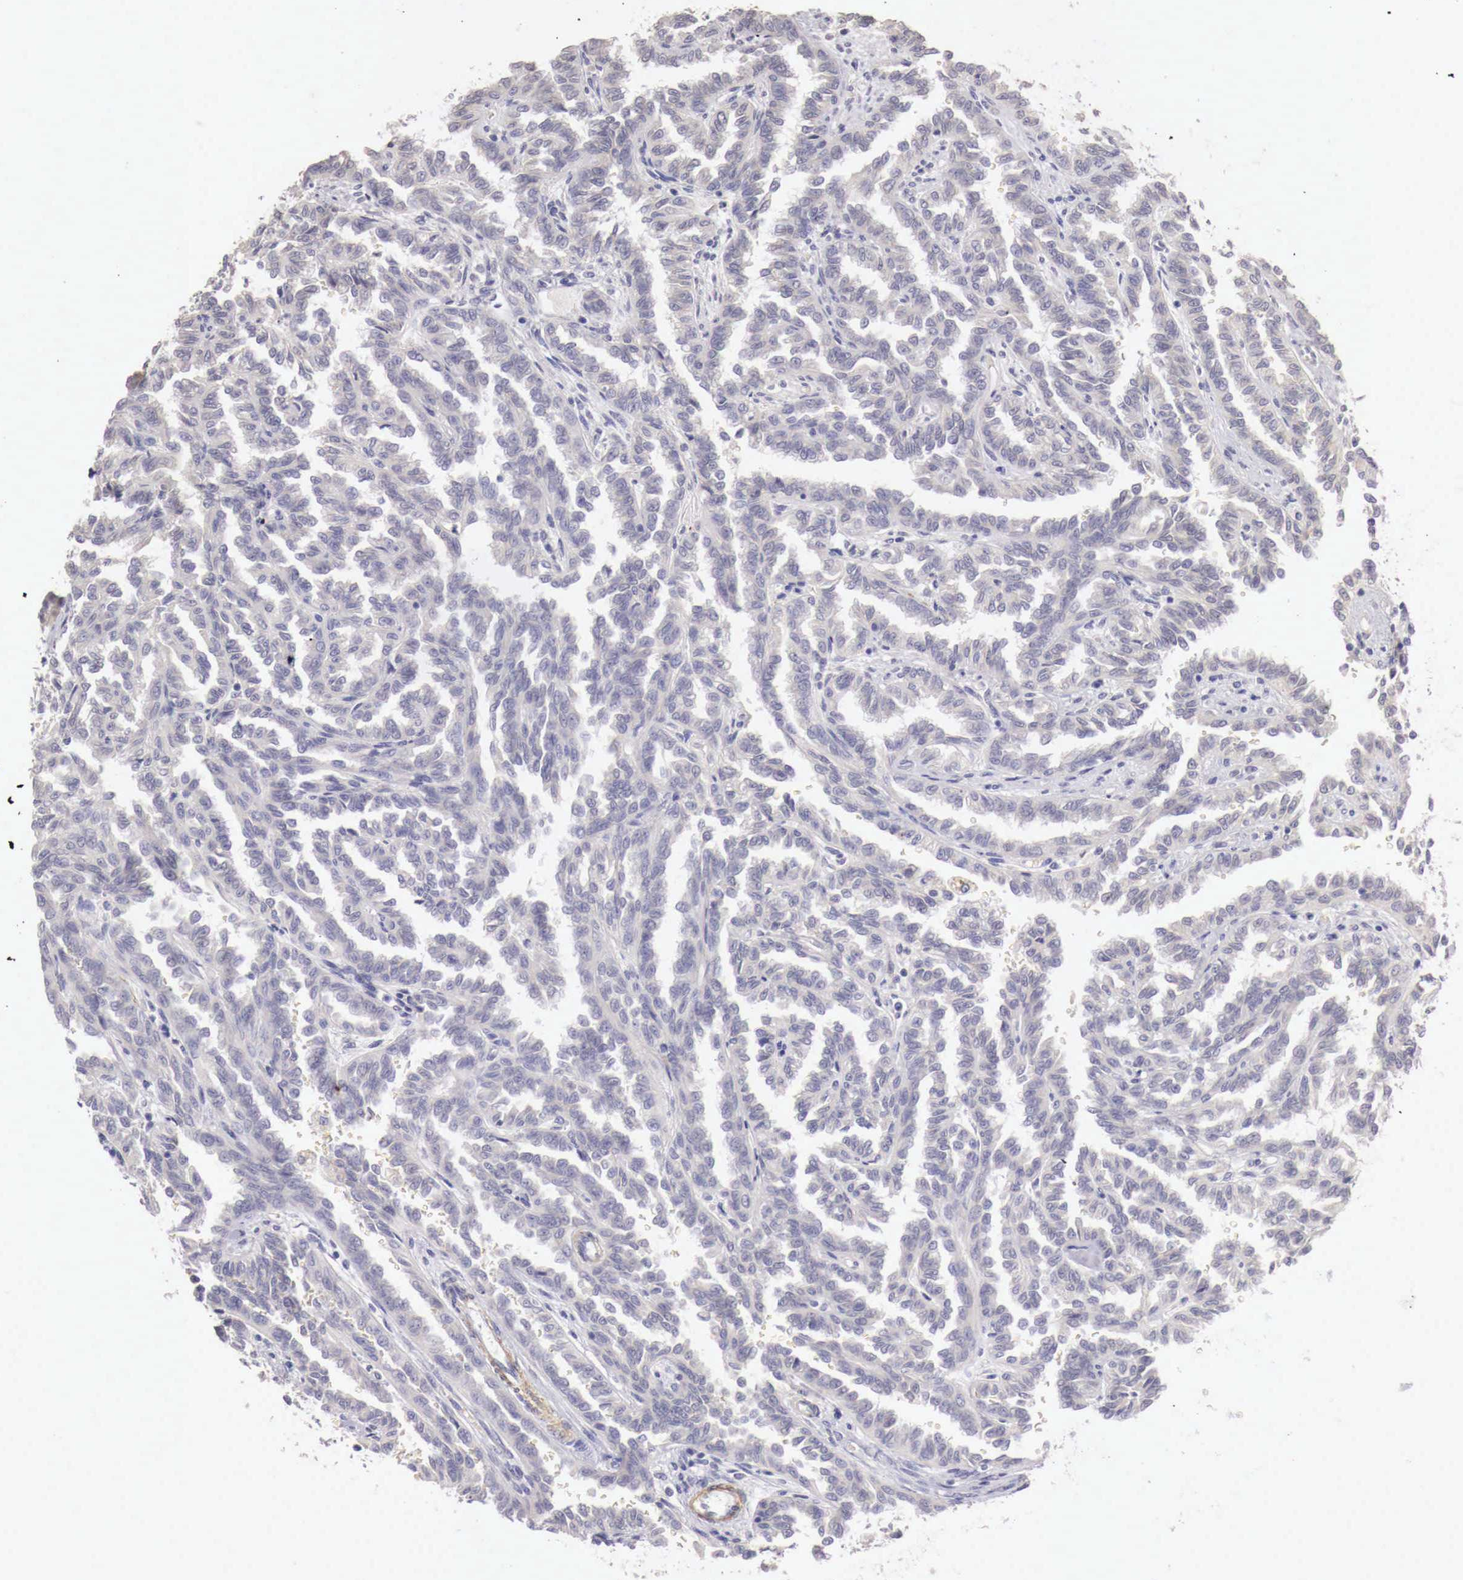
{"staining": {"intensity": "negative", "quantity": "none", "location": "none"}, "tissue": "renal cancer", "cell_type": "Tumor cells", "image_type": "cancer", "snomed": [{"axis": "morphology", "description": "Inflammation, NOS"}, {"axis": "morphology", "description": "Adenocarcinoma, NOS"}, {"axis": "topography", "description": "Kidney"}], "caption": "Adenocarcinoma (renal) was stained to show a protein in brown. There is no significant expression in tumor cells.", "gene": "ENOX2", "patient": {"sex": "male", "age": 68}}